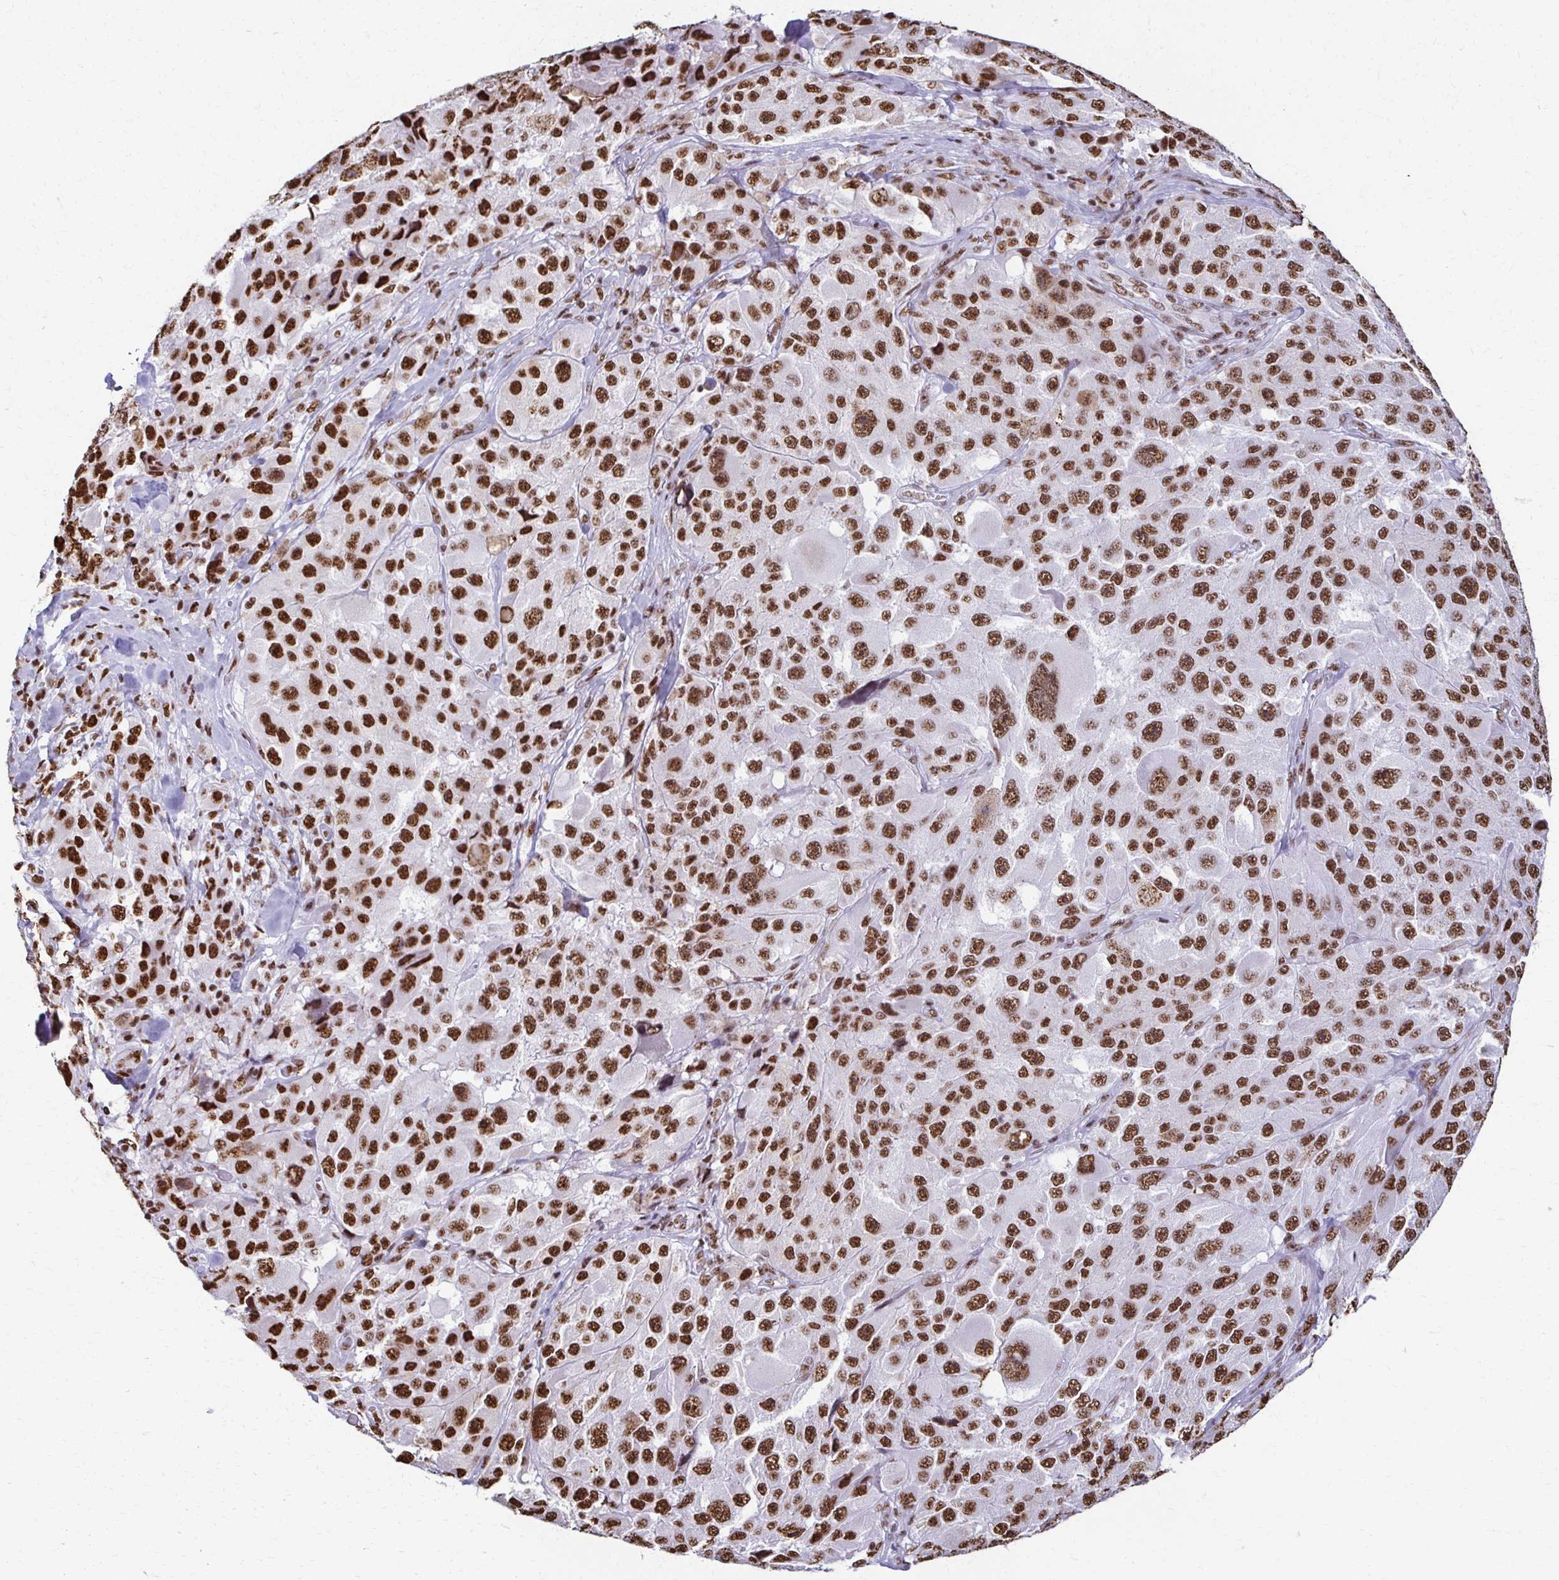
{"staining": {"intensity": "strong", "quantity": ">75%", "location": "nuclear"}, "tissue": "melanoma", "cell_type": "Tumor cells", "image_type": "cancer", "snomed": [{"axis": "morphology", "description": "Malignant melanoma, Metastatic site"}, {"axis": "topography", "description": "Lymph node"}], "caption": "An image showing strong nuclear positivity in about >75% of tumor cells in melanoma, as visualized by brown immunohistochemical staining.", "gene": "NONO", "patient": {"sex": "male", "age": 62}}